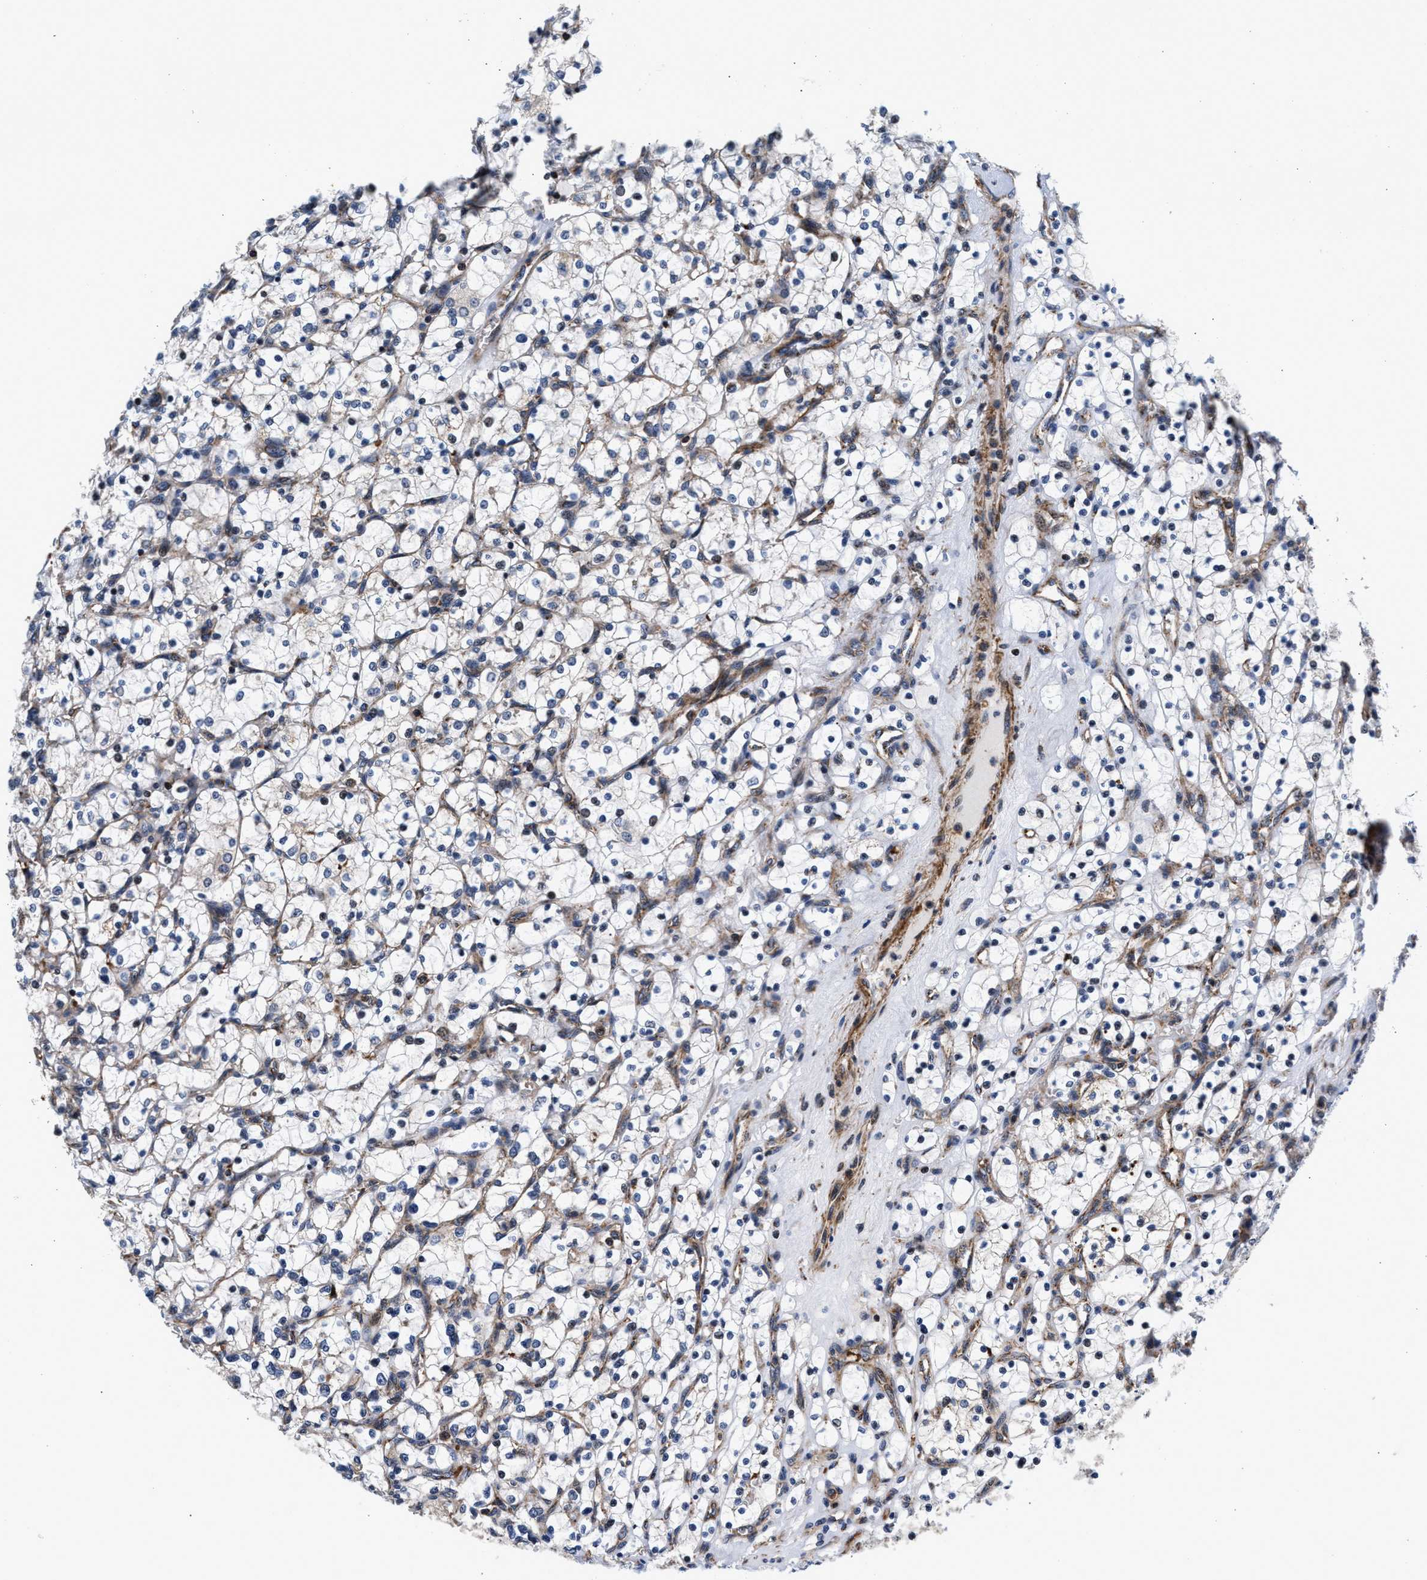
{"staining": {"intensity": "negative", "quantity": "none", "location": "none"}, "tissue": "renal cancer", "cell_type": "Tumor cells", "image_type": "cancer", "snomed": [{"axis": "morphology", "description": "Adenocarcinoma, NOS"}, {"axis": "topography", "description": "Kidney"}], "caption": "Tumor cells show no significant staining in adenocarcinoma (renal).", "gene": "SGK1", "patient": {"sex": "female", "age": 69}}